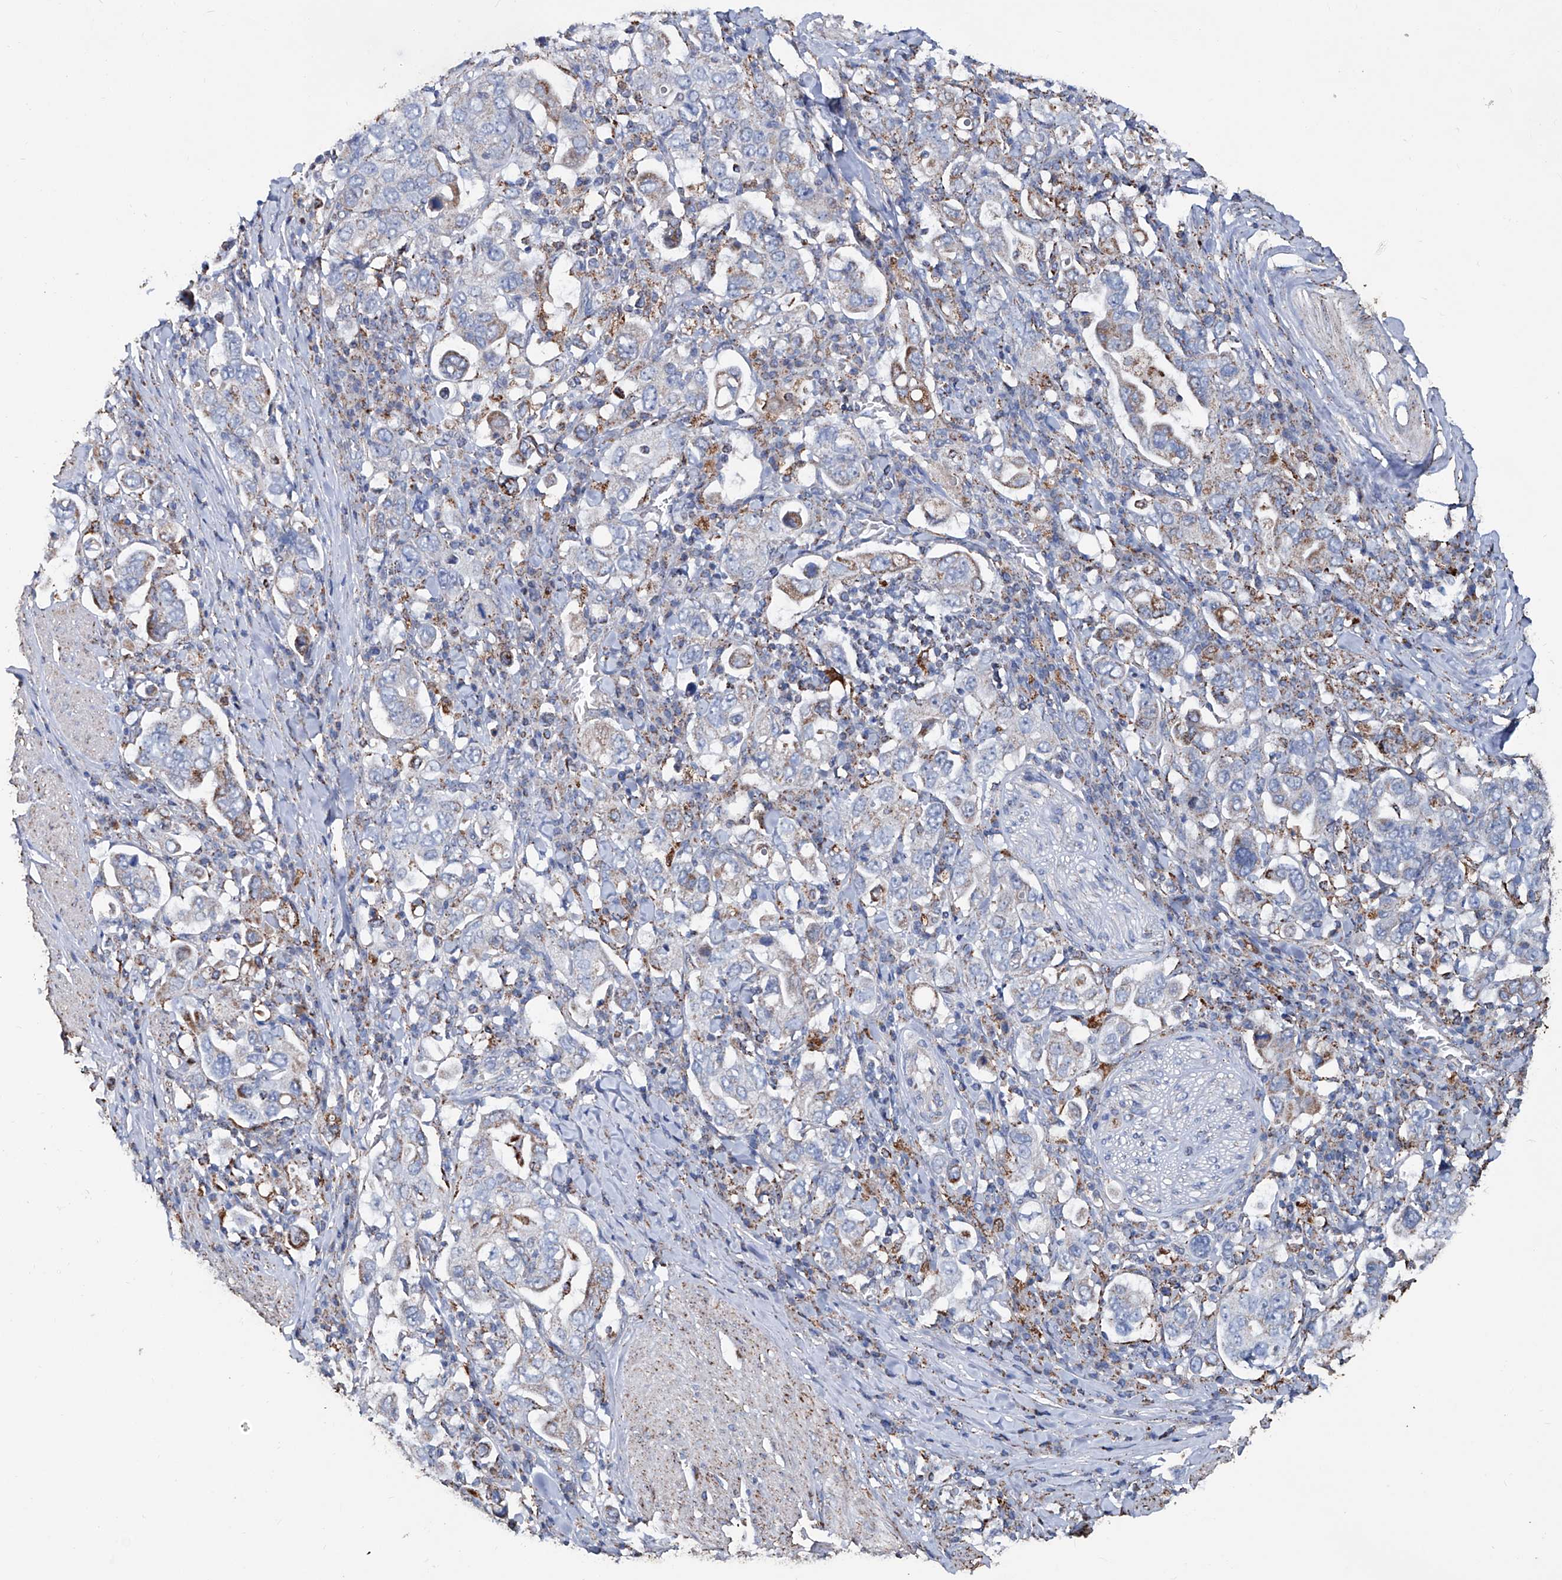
{"staining": {"intensity": "moderate", "quantity": "<25%", "location": "cytoplasmic/membranous"}, "tissue": "stomach cancer", "cell_type": "Tumor cells", "image_type": "cancer", "snomed": [{"axis": "morphology", "description": "Adenocarcinoma, NOS"}, {"axis": "topography", "description": "Stomach, upper"}], "caption": "Immunohistochemistry (IHC) (DAB) staining of stomach cancer (adenocarcinoma) demonstrates moderate cytoplasmic/membranous protein staining in approximately <25% of tumor cells. The staining is performed using DAB brown chromogen to label protein expression. The nuclei are counter-stained blue using hematoxylin.", "gene": "NHS", "patient": {"sex": "male", "age": 62}}